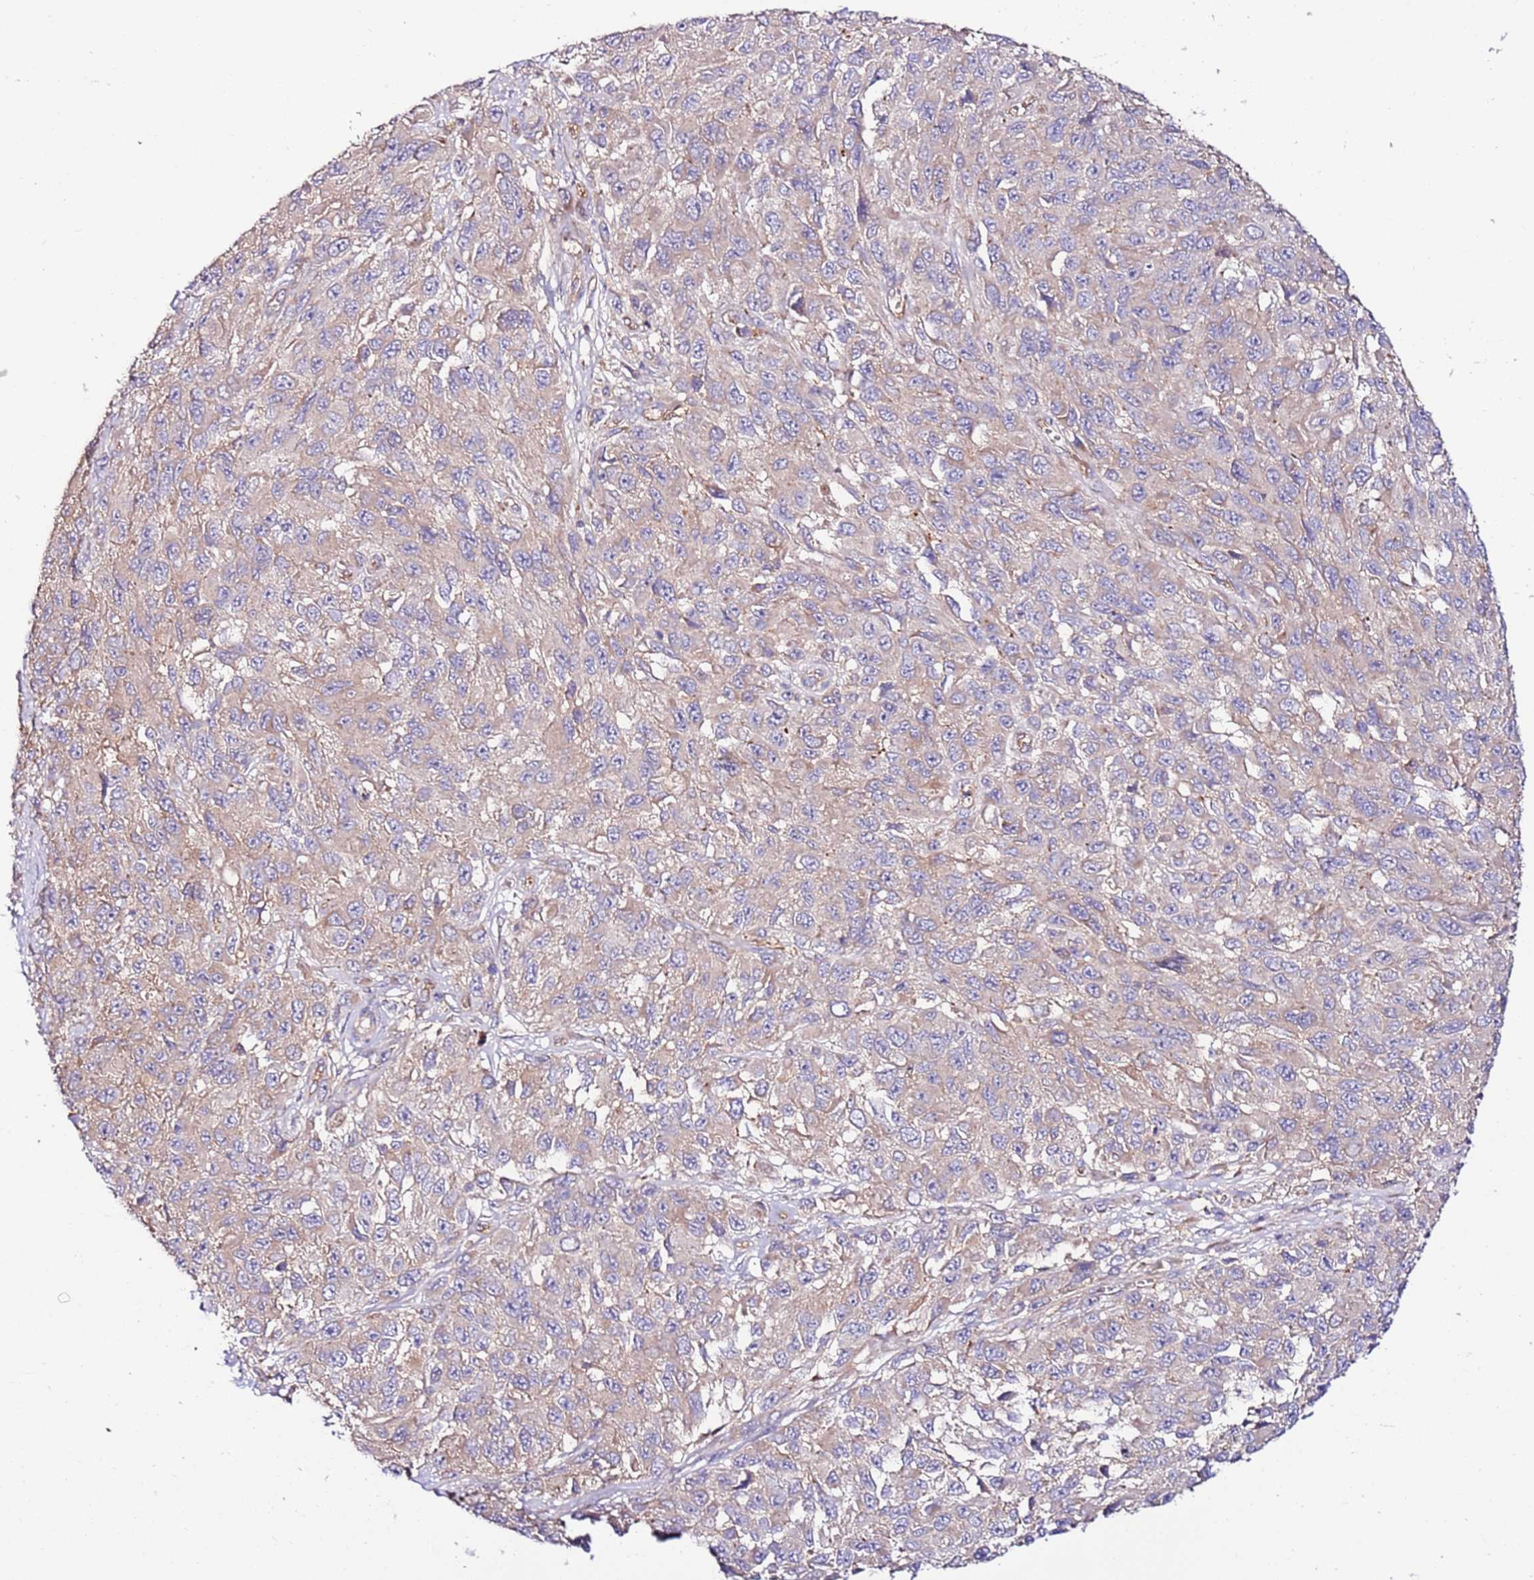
{"staining": {"intensity": "weak", "quantity": ">75%", "location": "cytoplasmic/membranous"}, "tissue": "melanoma", "cell_type": "Tumor cells", "image_type": "cancer", "snomed": [{"axis": "morphology", "description": "Normal tissue, NOS"}, {"axis": "morphology", "description": "Malignant melanoma, NOS"}, {"axis": "topography", "description": "Skin"}], "caption": "A photomicrograph of human melanoma stained for a protein shows weak cytoplasmic/membranous brown staining in tumor cells. (DAB (3,3'-diaminobenzidine) IHC, brown staining for protein, blue staining for nuclei).", "gene": "FLVCR1", "patient": {"sex": "female", "age": 96}}